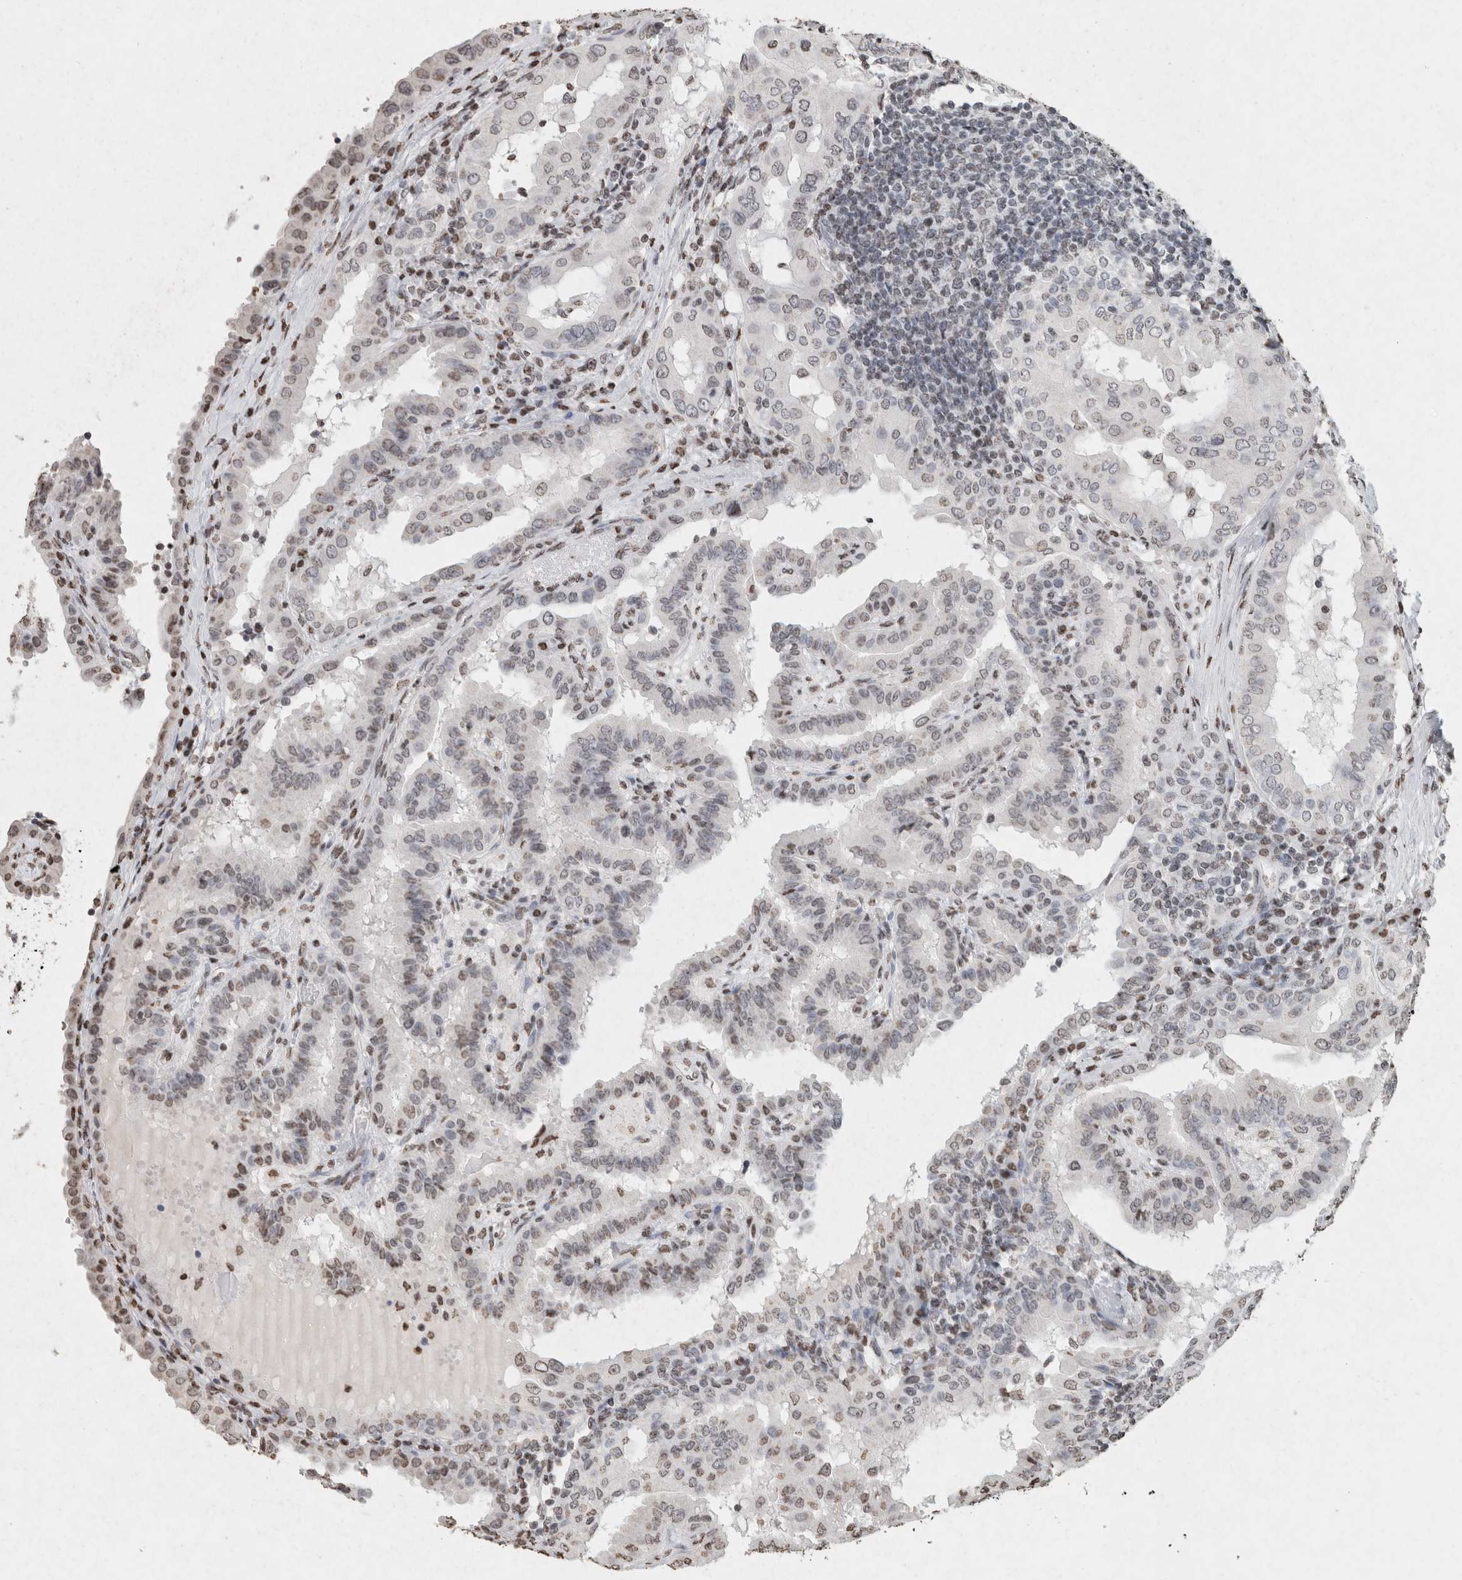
{"staining": {"intensity": "weak", "quantity": "25%-75%", "location": "nuclear"}, "tissue": "thyroid cancer", "cell_type": "Tumor cells", "image_type": "cancer", "snomed": [{"axis": "morphology", "description": "Papillary adenocarcinoma, NOS"}, {"axis": "topography", "description": "Thyroid gland"}], "caption": "Papillary adenocarcinoma (thyroid) stained for a protein reveals weak nuclear positivity in tumor cells. (DAB (3,3'-diaminobenzidine) IHC with brightfield microscopy, high magnification).", "gene": "CNTN1", "patient": {"sex": "male", "age": 33}}